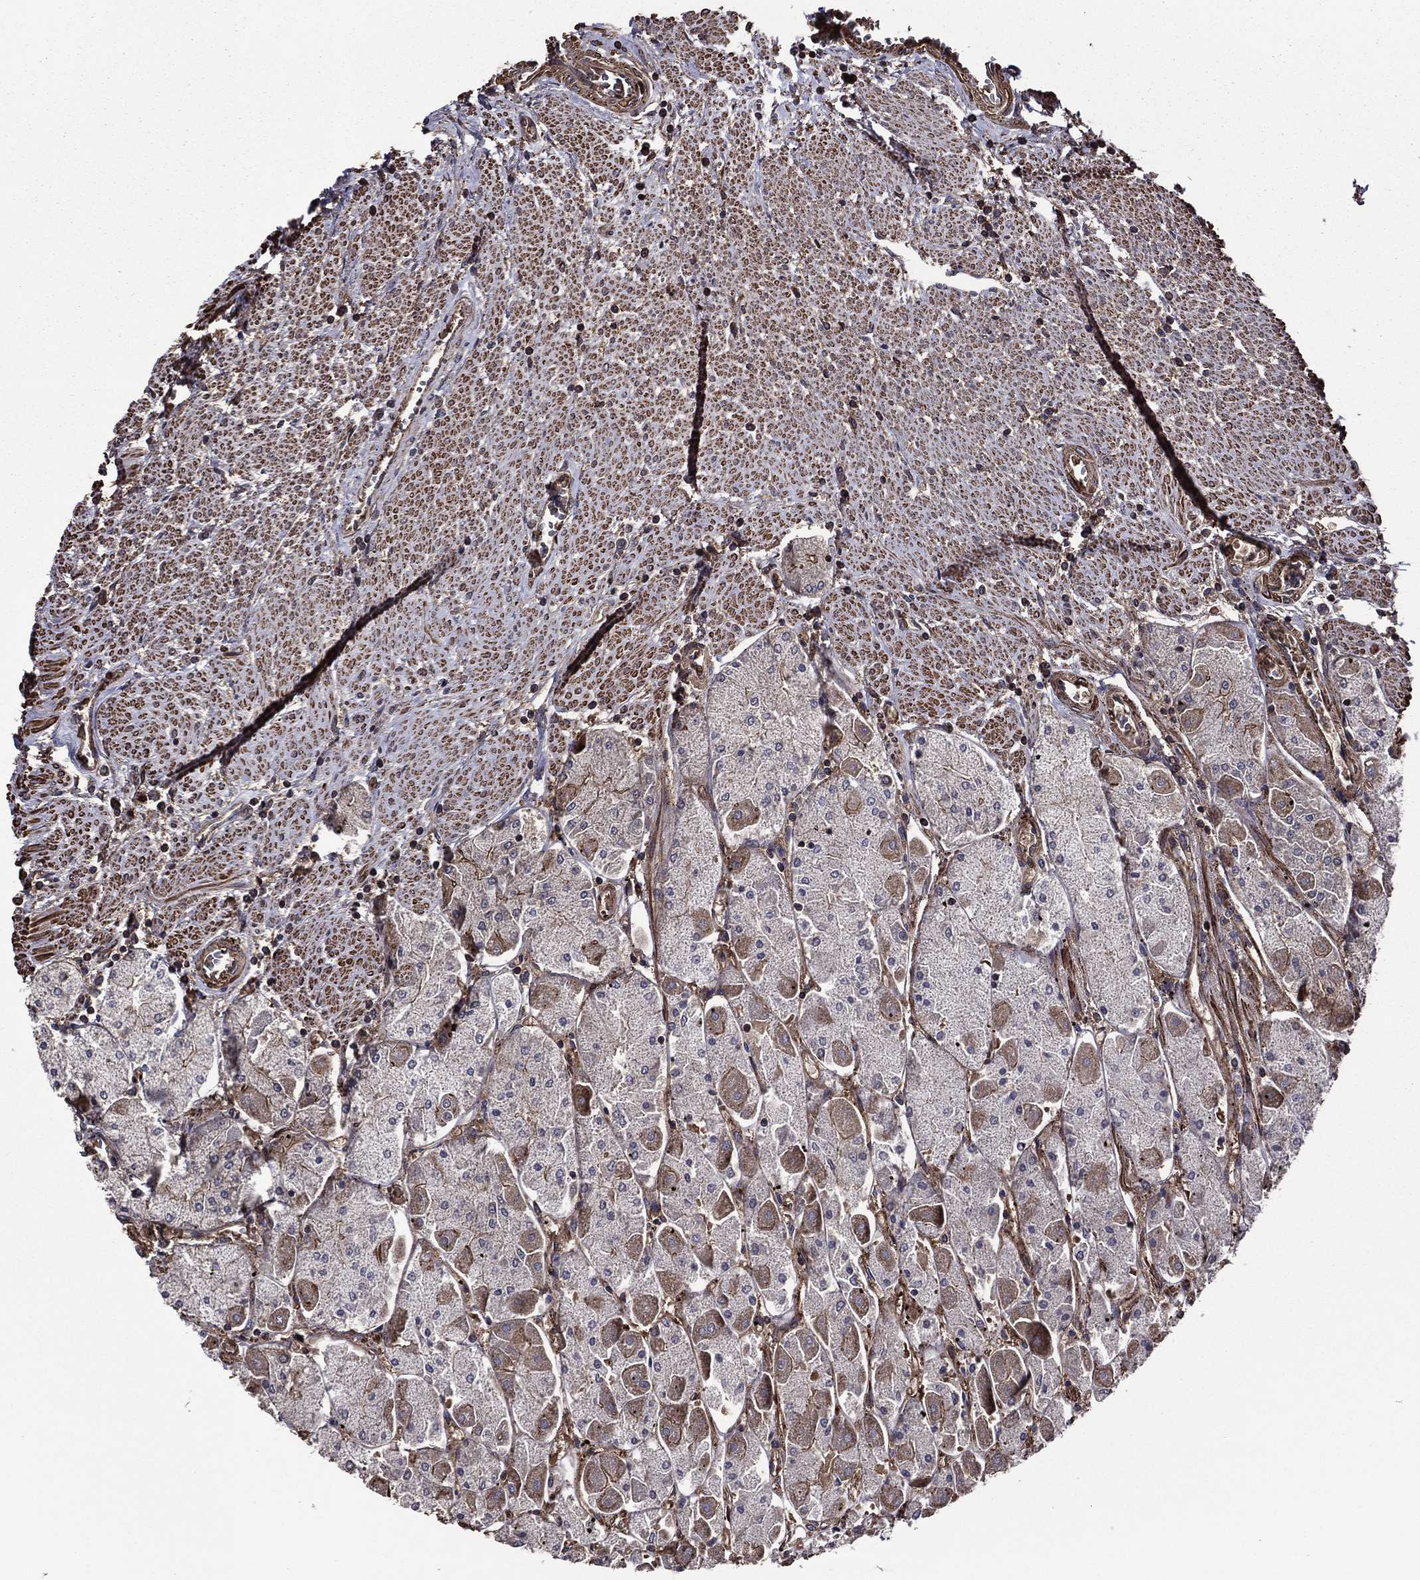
{"staining": {"intensity": "strong", "quantity": "25%-75%", "location": "cytoplasmic/membranous"}, "tissue": "stomach", "cell_type": "Glandular cells", "image_type": "normal", "snomed": [{"axis": "morphology", "description": "Normal tissue, NOS"}, {"axis": "topography", "description": "Stomach"}], "caption": "Protein staining exhibits strong cytoplasmic/membranous positivity in approximately 25%-75% of glandular cells in normal stomach.", "gene": "PLPP3", "patient": {"sex": "male", "age": 70}}